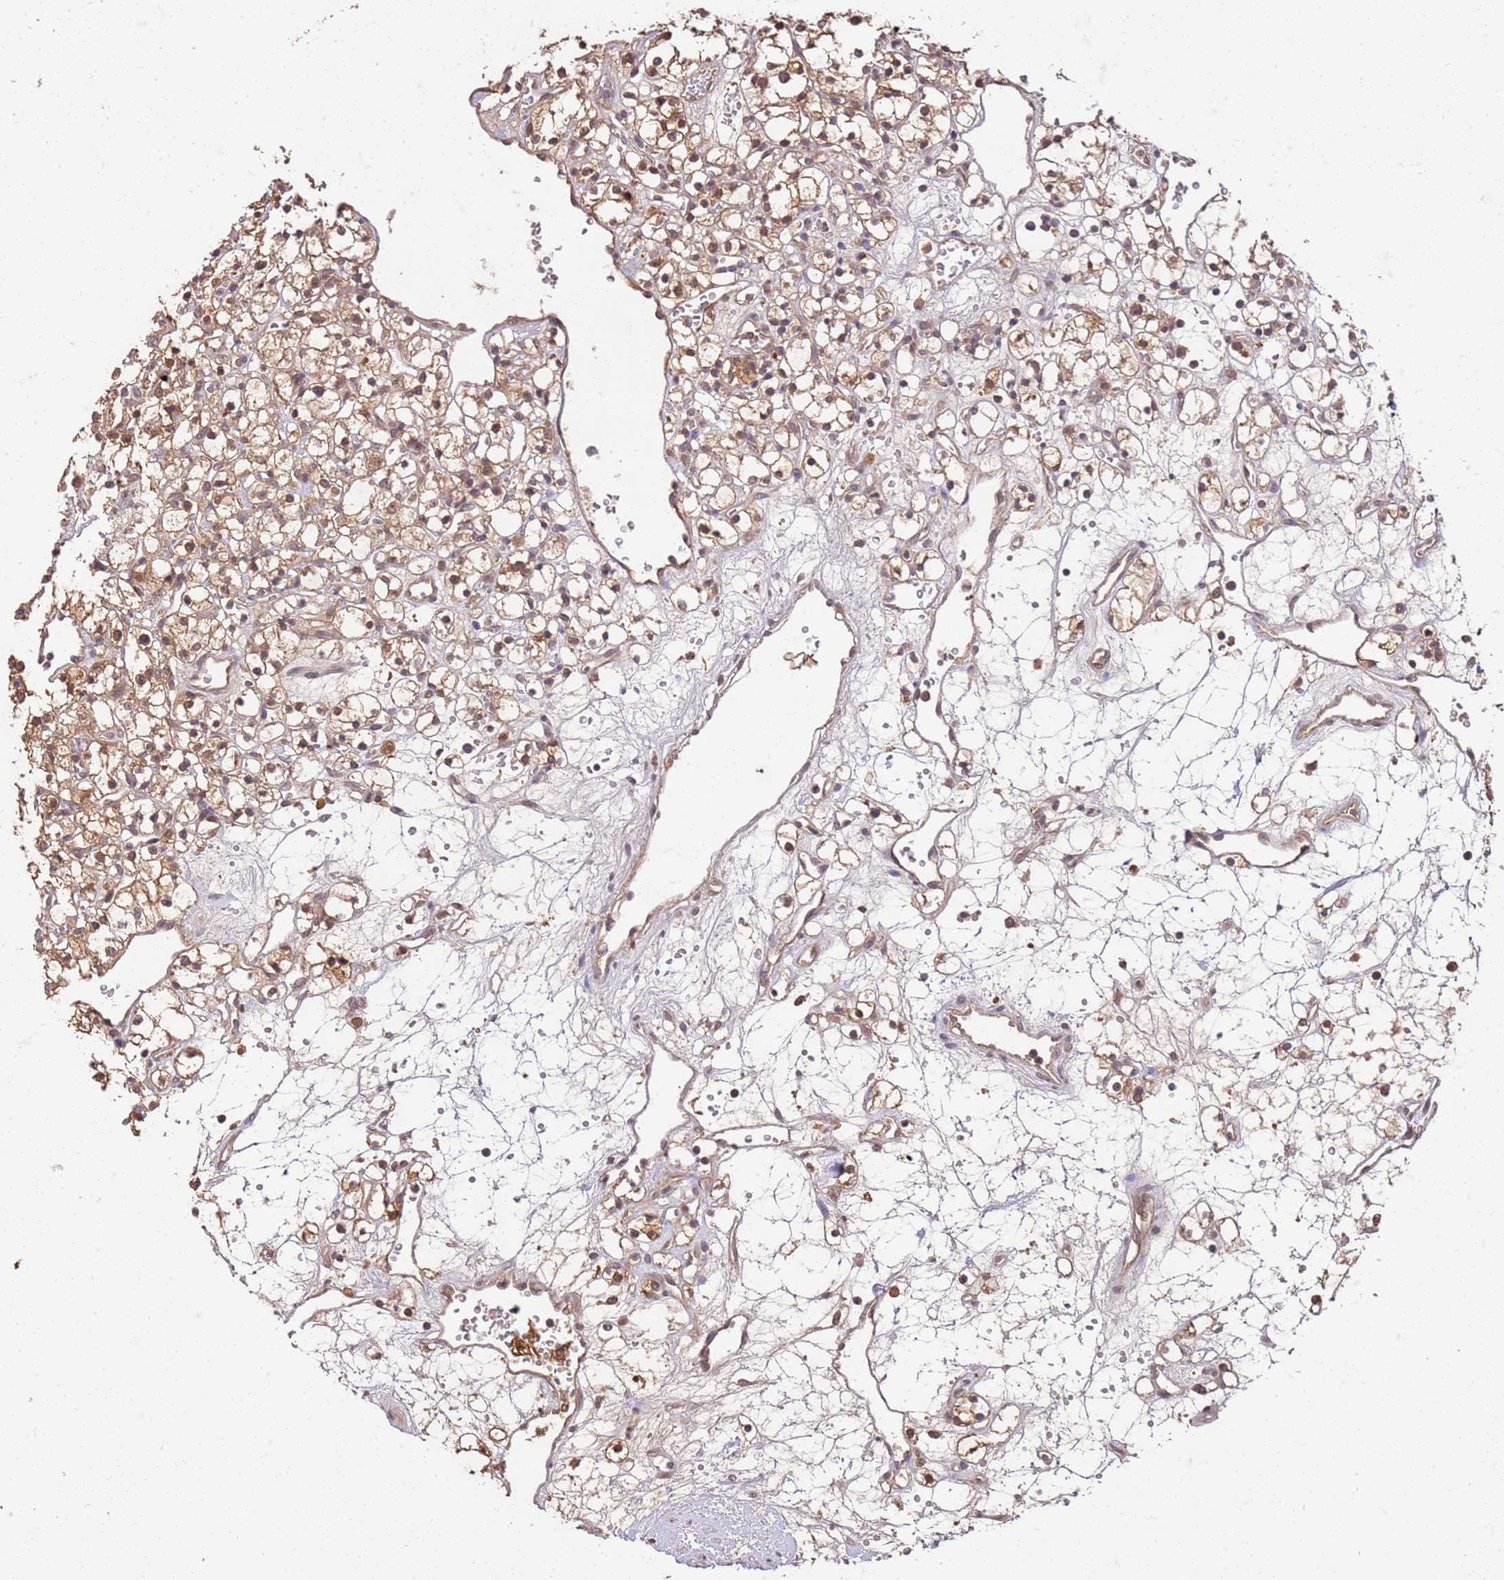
{"staining": {"intensity": "moderate", "quantity": ">75%", "location": "cytoplasmic/membranous,nuclear"}, "tissue": "renal cancer", "cell_type": "Tumor cells", "image_type": "cancer", "snomed": [{"axis": "morphology", "description": "Adenocarcinoma, NOS"}, {"axis": "topography", "description": "Kidney"}], "caption": "Immunohistochemistry (IHC) histopathology image of human renal adenocarcinoma stained for a protein (brown), which reveals medium levels of moderate cytoplasmic/membranous and nuclear expression in about >75% of tumor cells.", "gene": "UBE3A", "patient": {"sex": "female", "age": 59}}